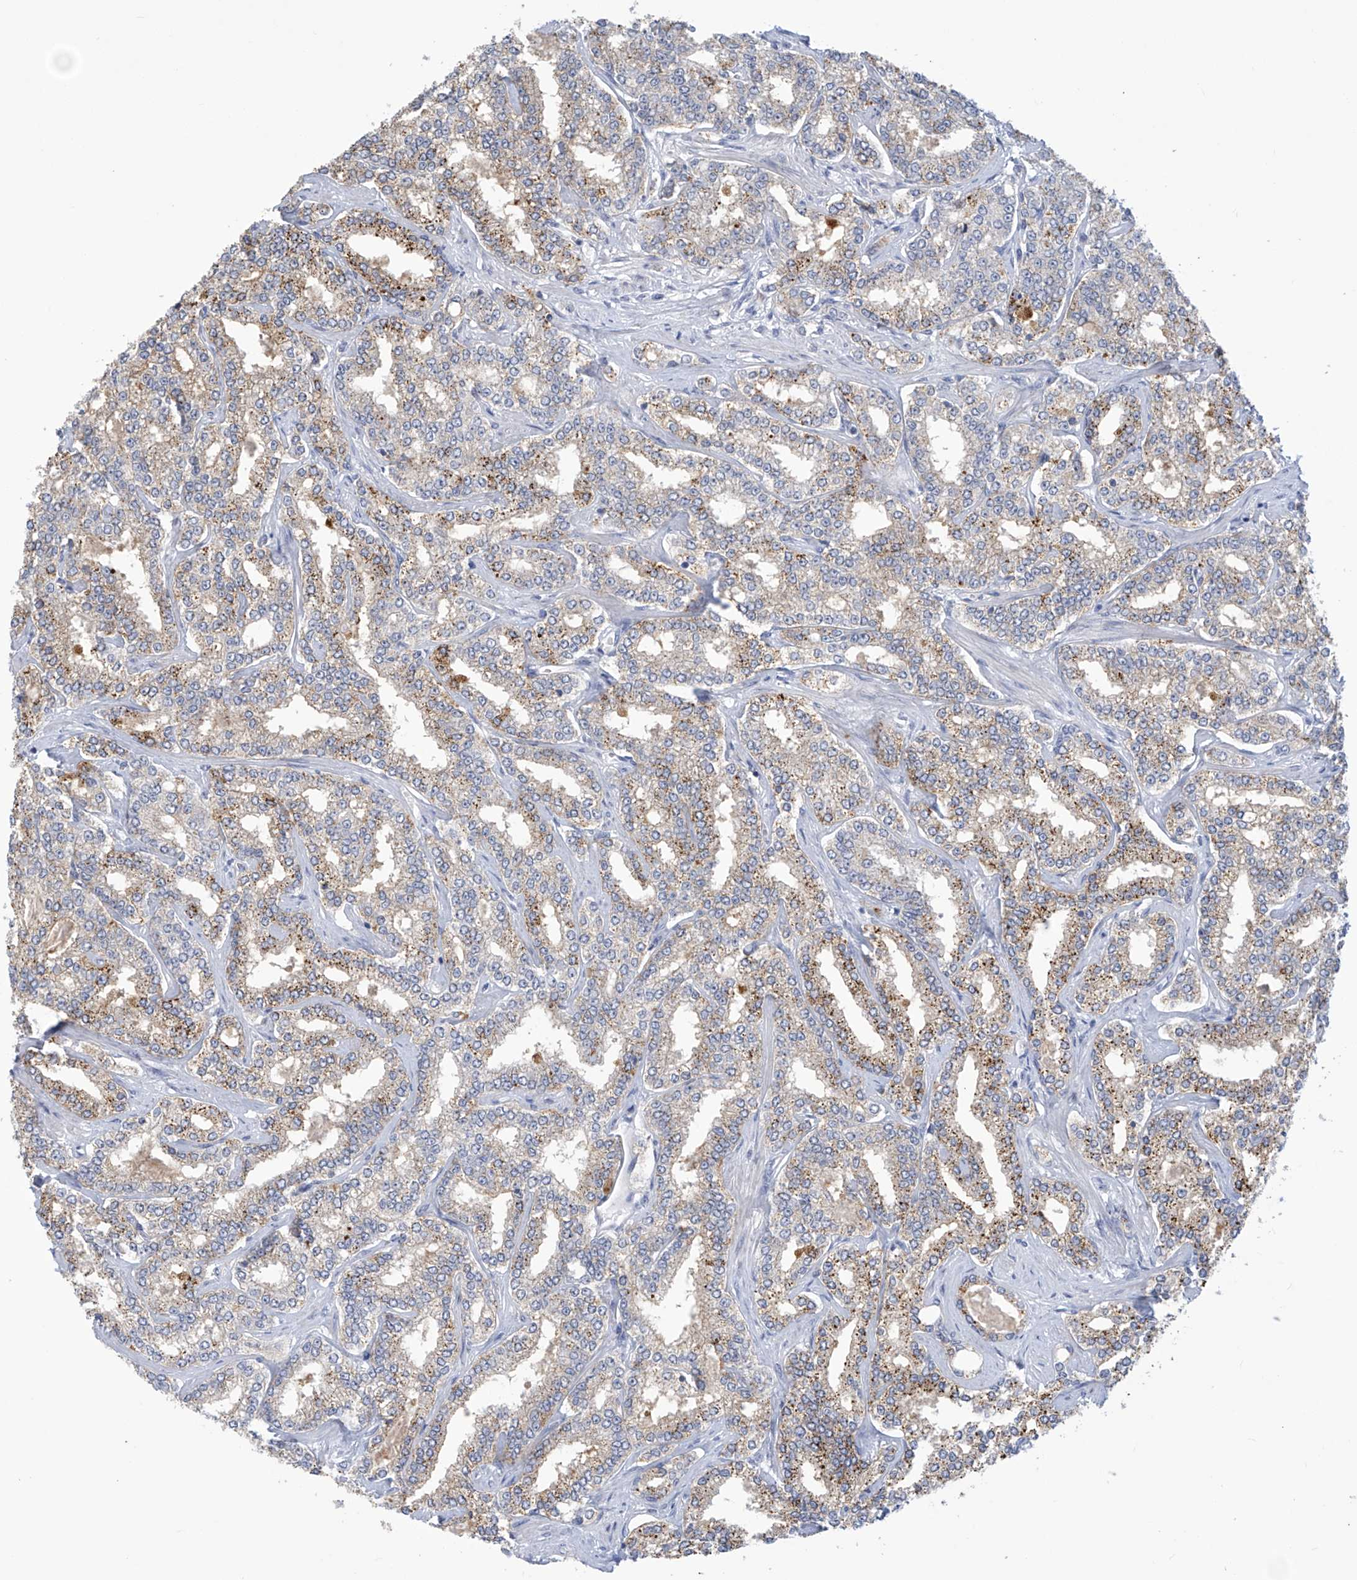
{"staining": {"intensity": "moderate", "quantity": ">75%", "location": "cytoplasmic/membranous"}, "tissue": "prostate cancer", "cell_type": "Tumor cells", "image_type": "cancer", "snomed": [{"axis": "morphology", "description": "Normal tissue, NOS"}, {"axis": "morphology", "description": "Adenocarcinoma, High grade"}, {"axis": "topography", "description": "Prostate"}], "caption": "Immunohistochemistry (DAB (3,3'-diaminobenzidine)) staining of prostate cancer (high-grade adenocarcinoma) reveals moderate cytoplasmic/membranous protein positivity in about >75% of tumor cells.", "gene": "IBA57", "patient": {"sex": "male", "age": 83}}